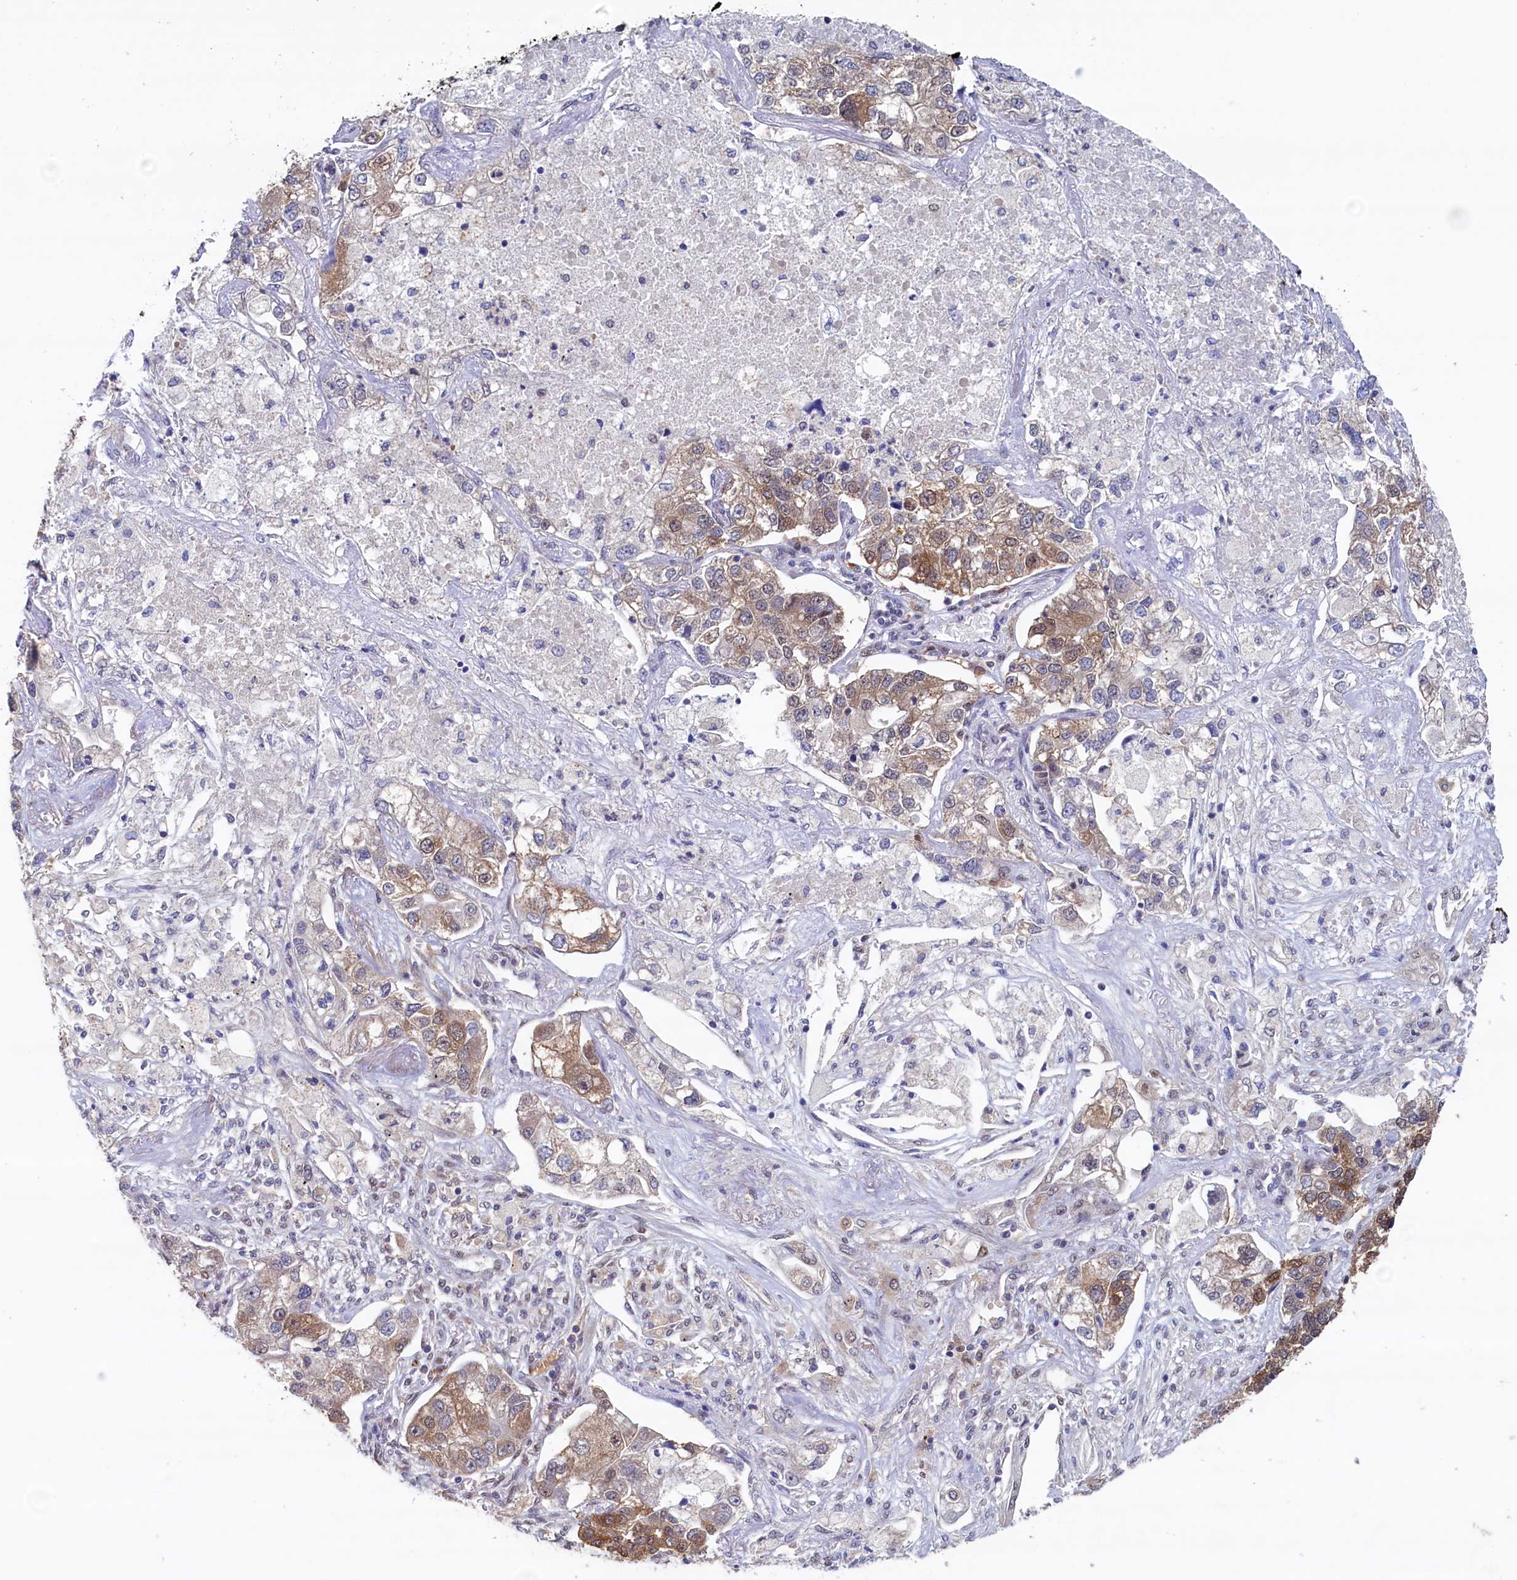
{"staining": {"intensity": "moderate", "quantity": "25%-75%", "location": "cytoplasmic/membranous,nuclear"}, "tissue": "lung cancer", "cell_type": "Tumor cells", "image_type": "cancer", "snomed": [{"axis": "morphology", "description": "Adenocarcinoma, NOS"}, {"axis": "topography", "description": "Lung"}], "caption": "Lung adenocarcinoma stained with a protein marker displays moderate staining in tumor cells.", "gene": "AHCY", "patient": {"sex": "male", "age": 49}}